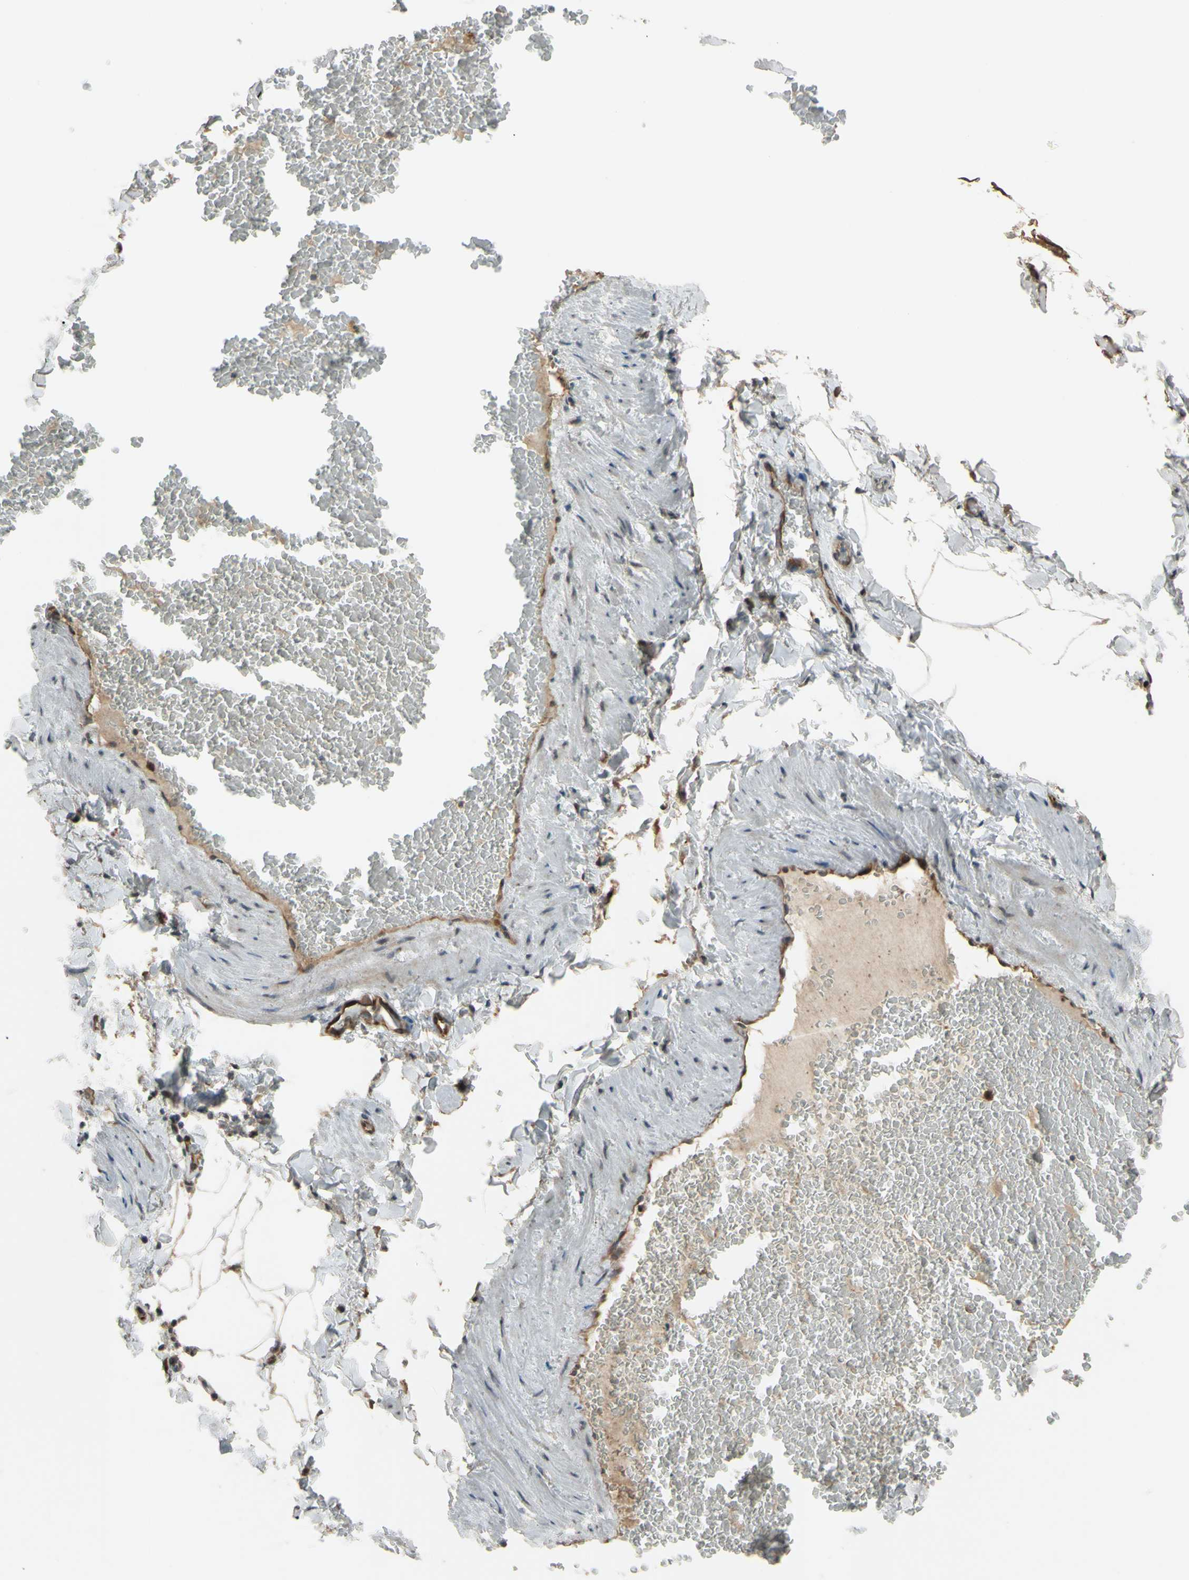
{"staining": {"intensity": "weak", "quantity": ">75%", "location": "cytoplasmic/membranous"}, "tissue": "adipose tissue", "cell_type": "Adipocytes", "image_type": "normal", "snomed": [{"axis": "morphology", "description": "Normal tissue, NOS"}, {"axis": "topography", "description": "Vascular tissue"}], "caption": "Benign adipose tissue demonstrates weak cytoplasmic/membranous expression in approximately >75% of adipocytes.", "gene": "SHROOM4", "patient": {"sex": "male", "age": 41}}